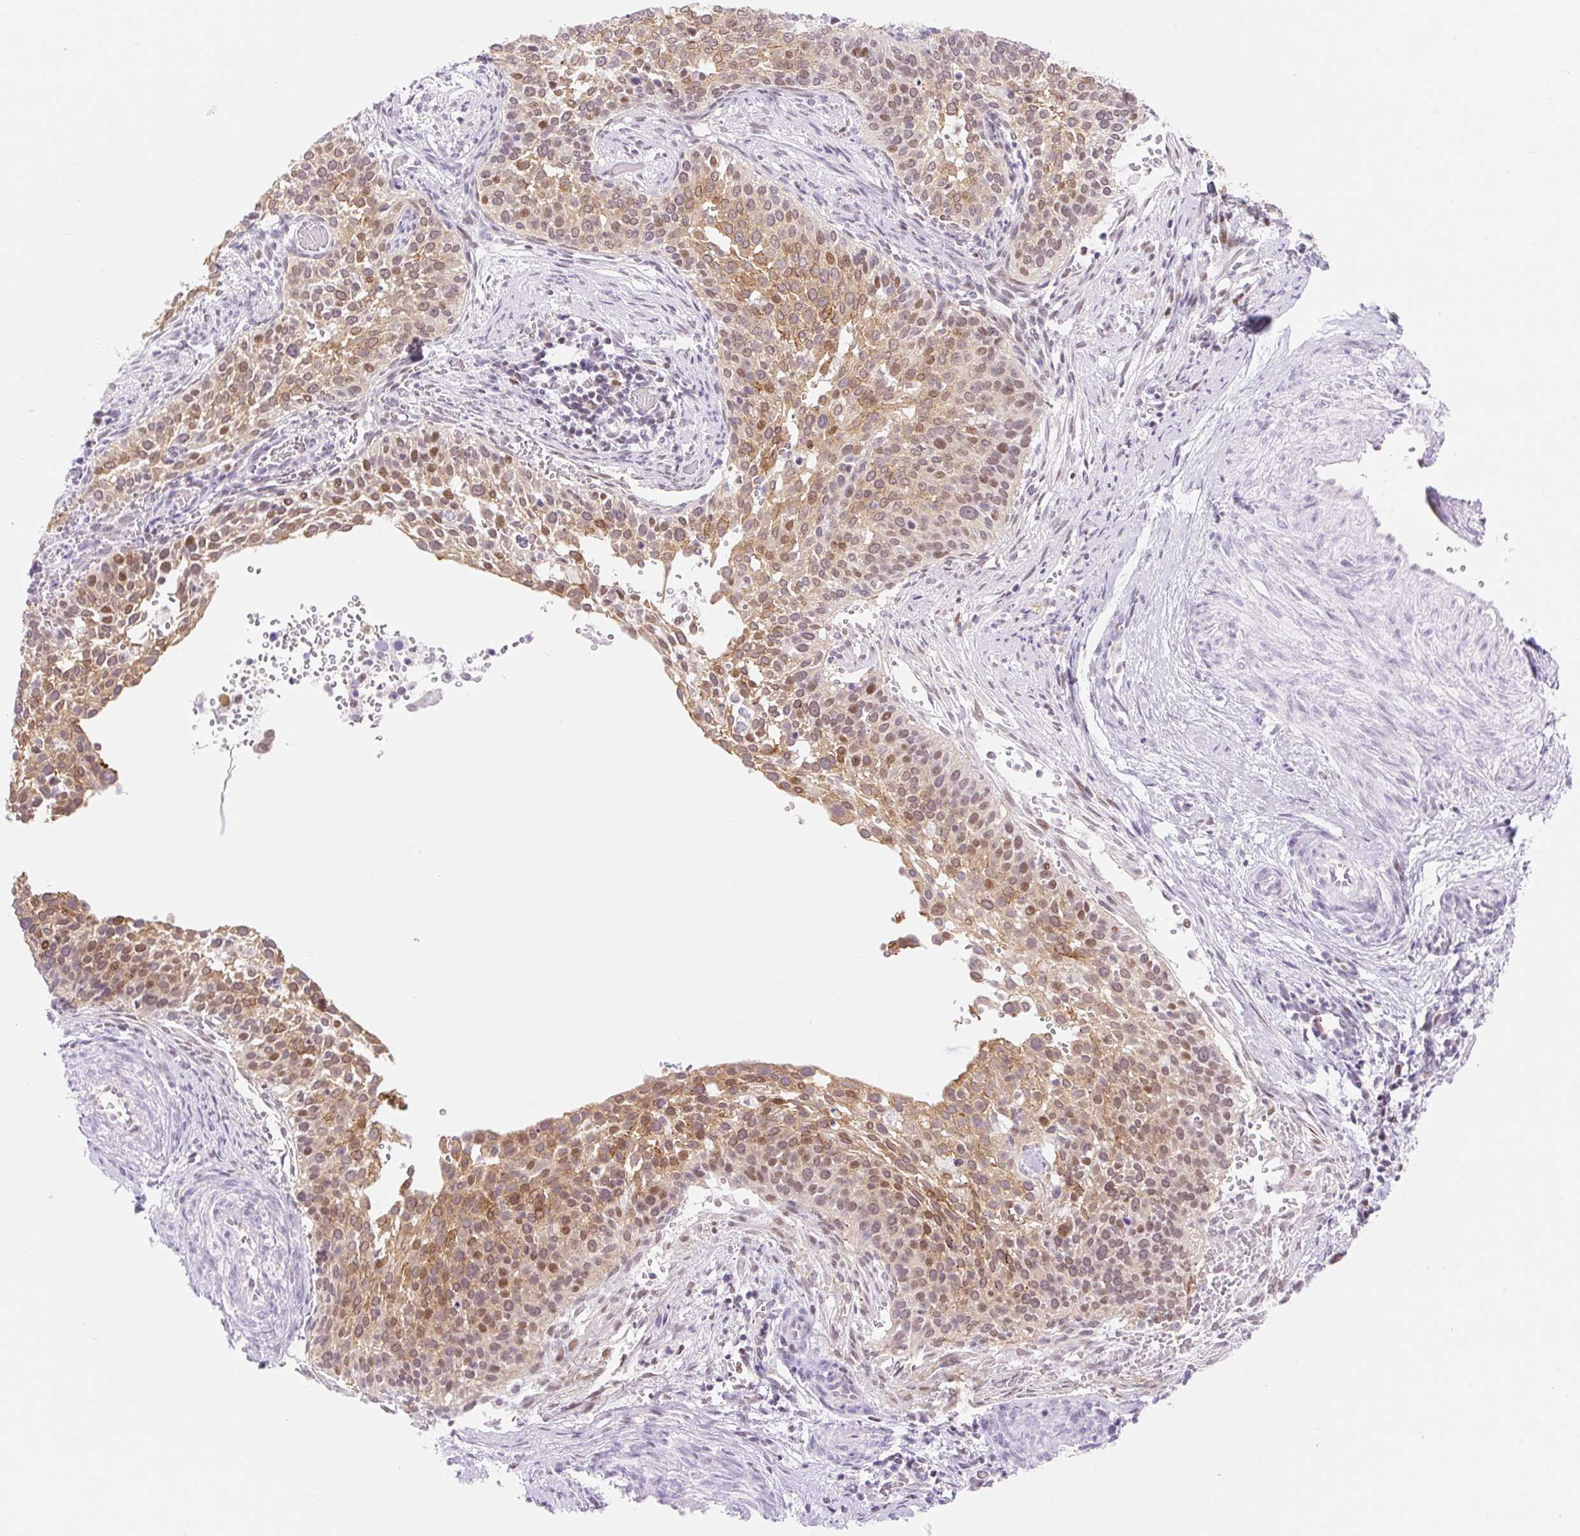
{"staining": {"intensity": "moderate", "quantity": "25%-75%", "location": "cytoplasmic/membranous,nuclear"}, "tissue": "cervical cancer", "cell_type": "Tumor cells", "image_type": "cancer", "snomed": [{"axis": "morphology", "description": "Squamous cell carcinoma, NOS"}, {"axis": "topography", "description": "Cervix"}], "caption": "Moderate cytoplasmic/membranous and nuclear expression is appreciated in approximately 25%-75% of tumor cells in cervical cancer.", "gene": "H2BW1", "patient": {"sex": "female", "age": 44}}